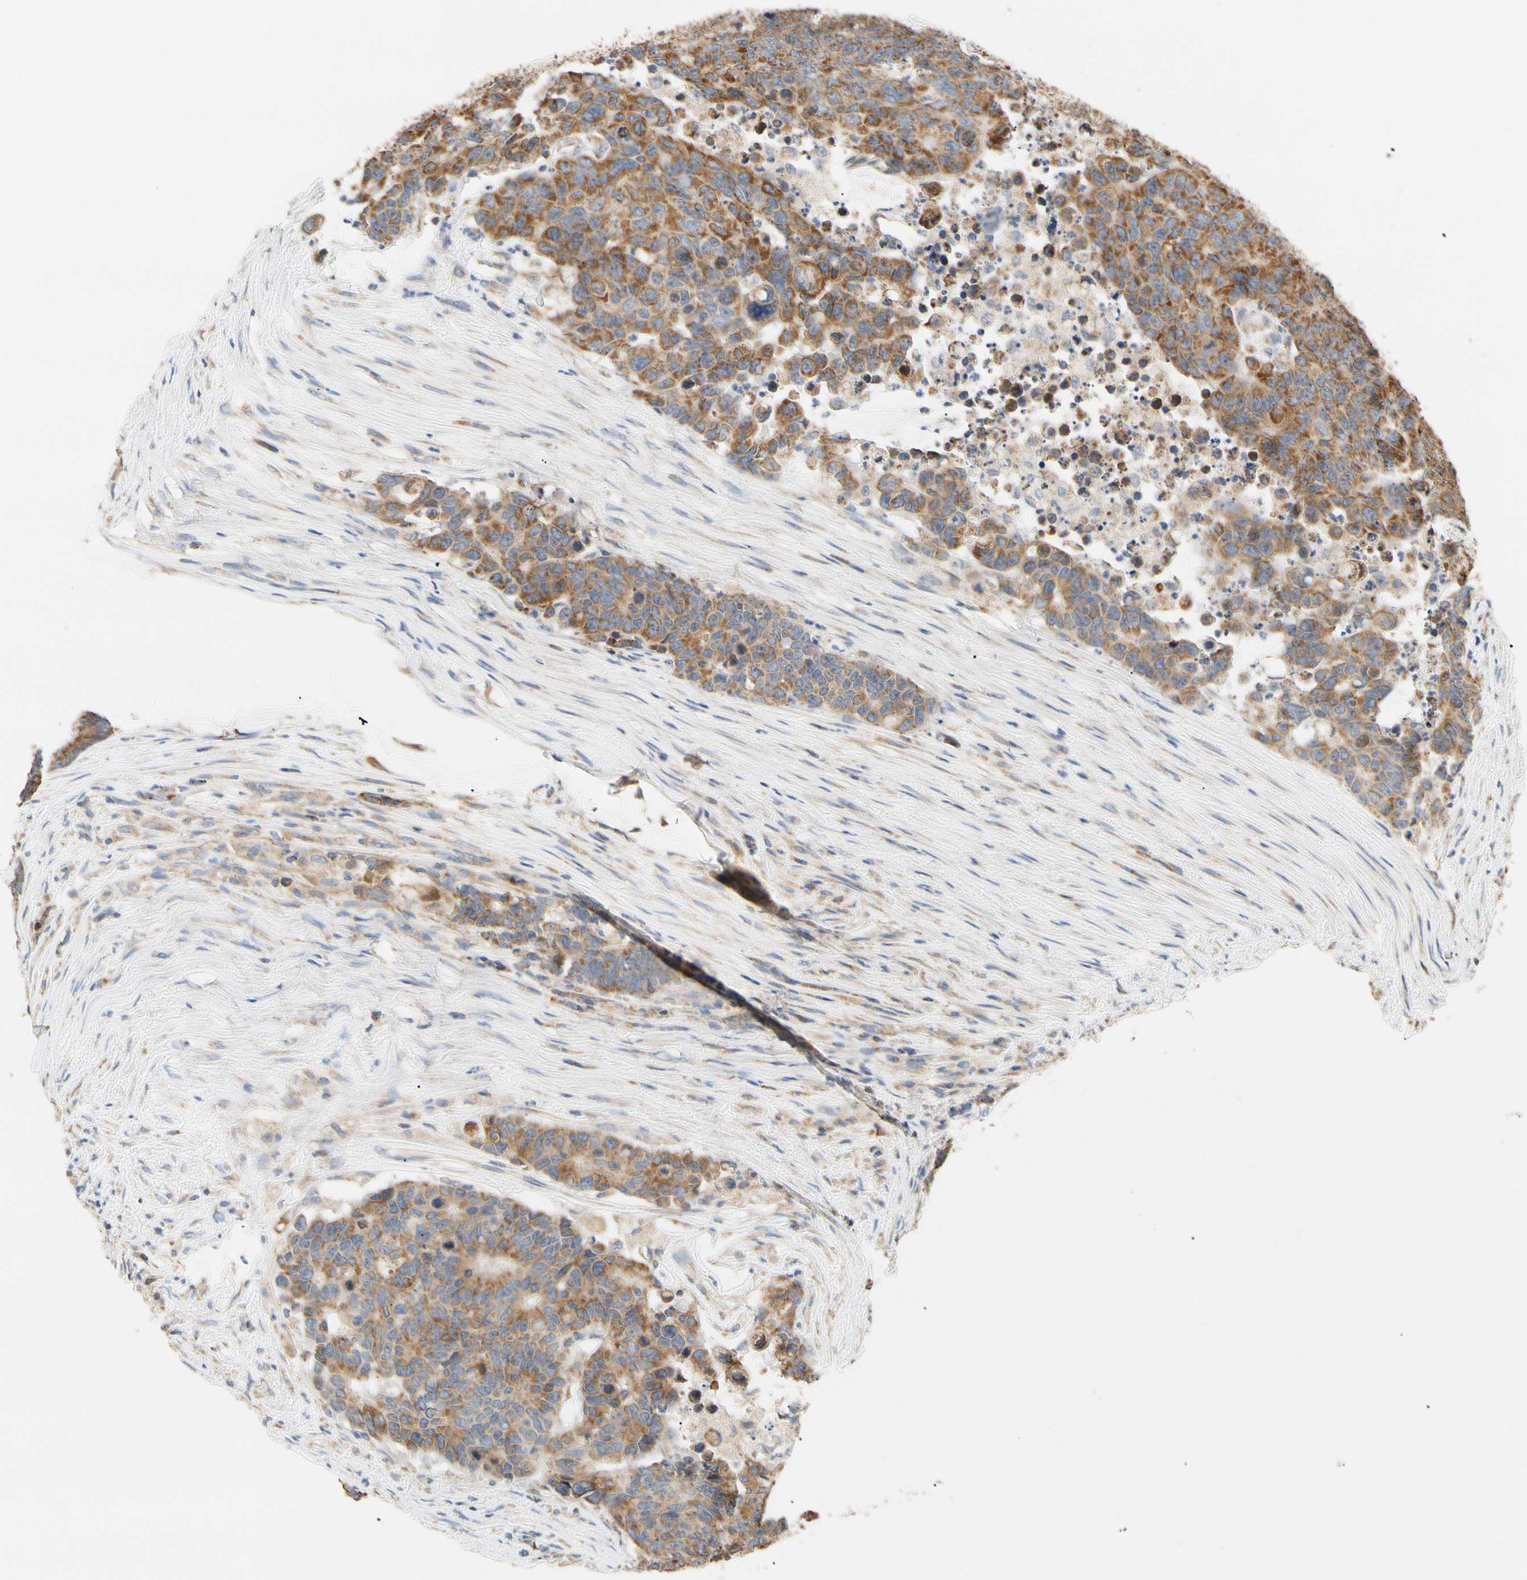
{"staining": {"intensity": "moderate", "quantity": ">75%", "location": "cytoplasmic/membranous"}, "tissue": "colorectal cancer", "cell_type": "Tumor cells", "image_type": "cancer", "snomed": [{"axis": "morphology", "description": "Adenocarcinoma, NOS"}, {"axis": "topography", "description": "Colon"}], "caption": "Moderate cytoplasmic/membranous positivity is present in about >75% of tumor cells in adenocarcinoma (colorectal).", "gene": "PLGRKT", "patient": {"sex": "female", "age": 86}}